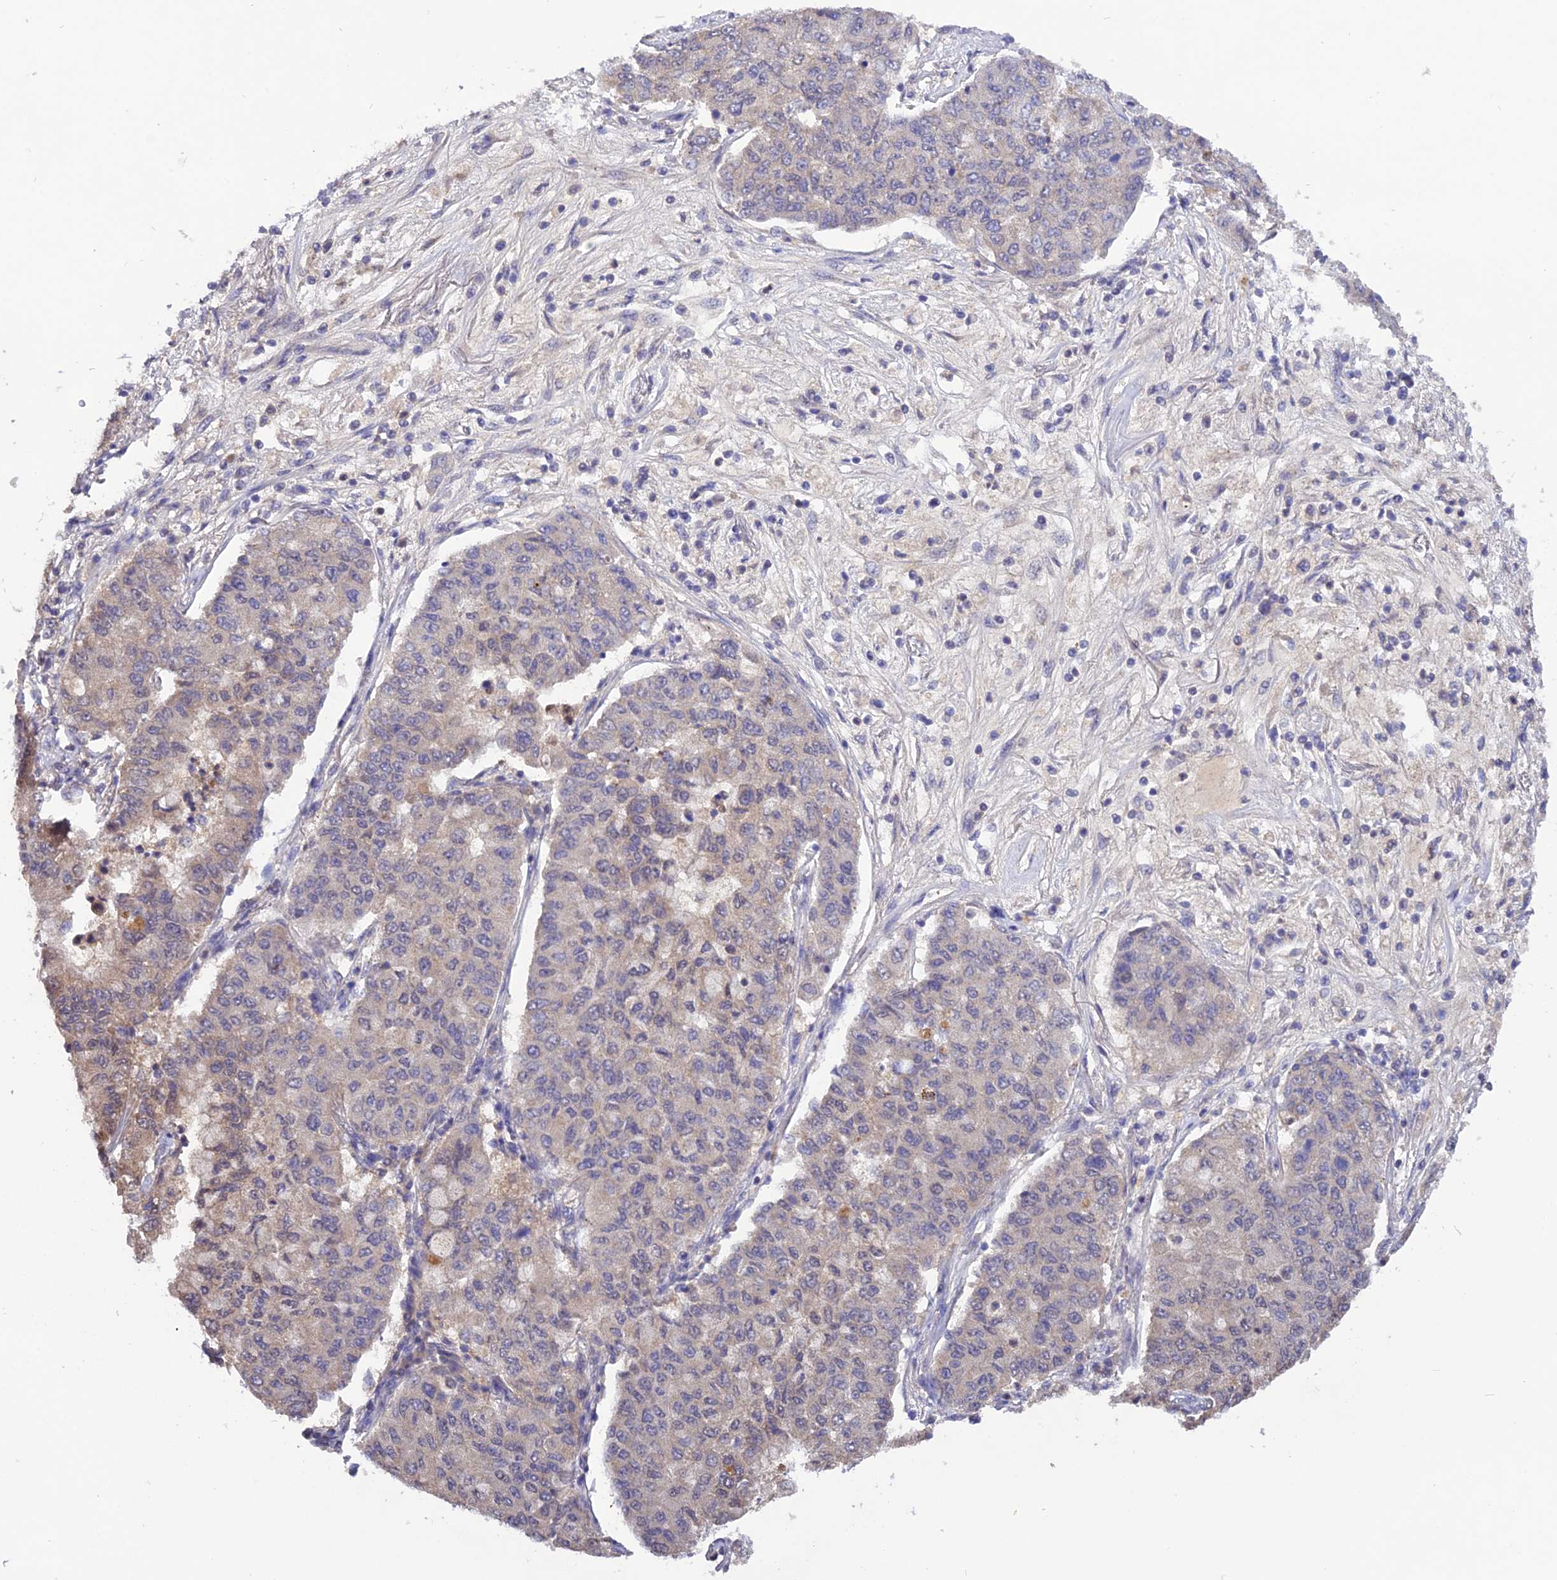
{"staining": {"intensity": "weak", "quantity": "25%-75%", "location": "cytoplasmic/membranous"}, "tissue": "lung cancer", "cell_type": "Tumor cells", "image_type": "cancer", "snomed": [{"axis": "morphology", "description": "Squamous cell carcinoma, NOS"}, {"axis": "topography", "description": "Lung"}], "caption": "Immunohistochemical staining of squamous cell carcinoma (lung) demonstrates low levels of weak cytoplasmic/membranous staining in about 25%-75% of tumor cells.", "gene": "PGK1", "patient": {"sex": "male", "age": 74}}